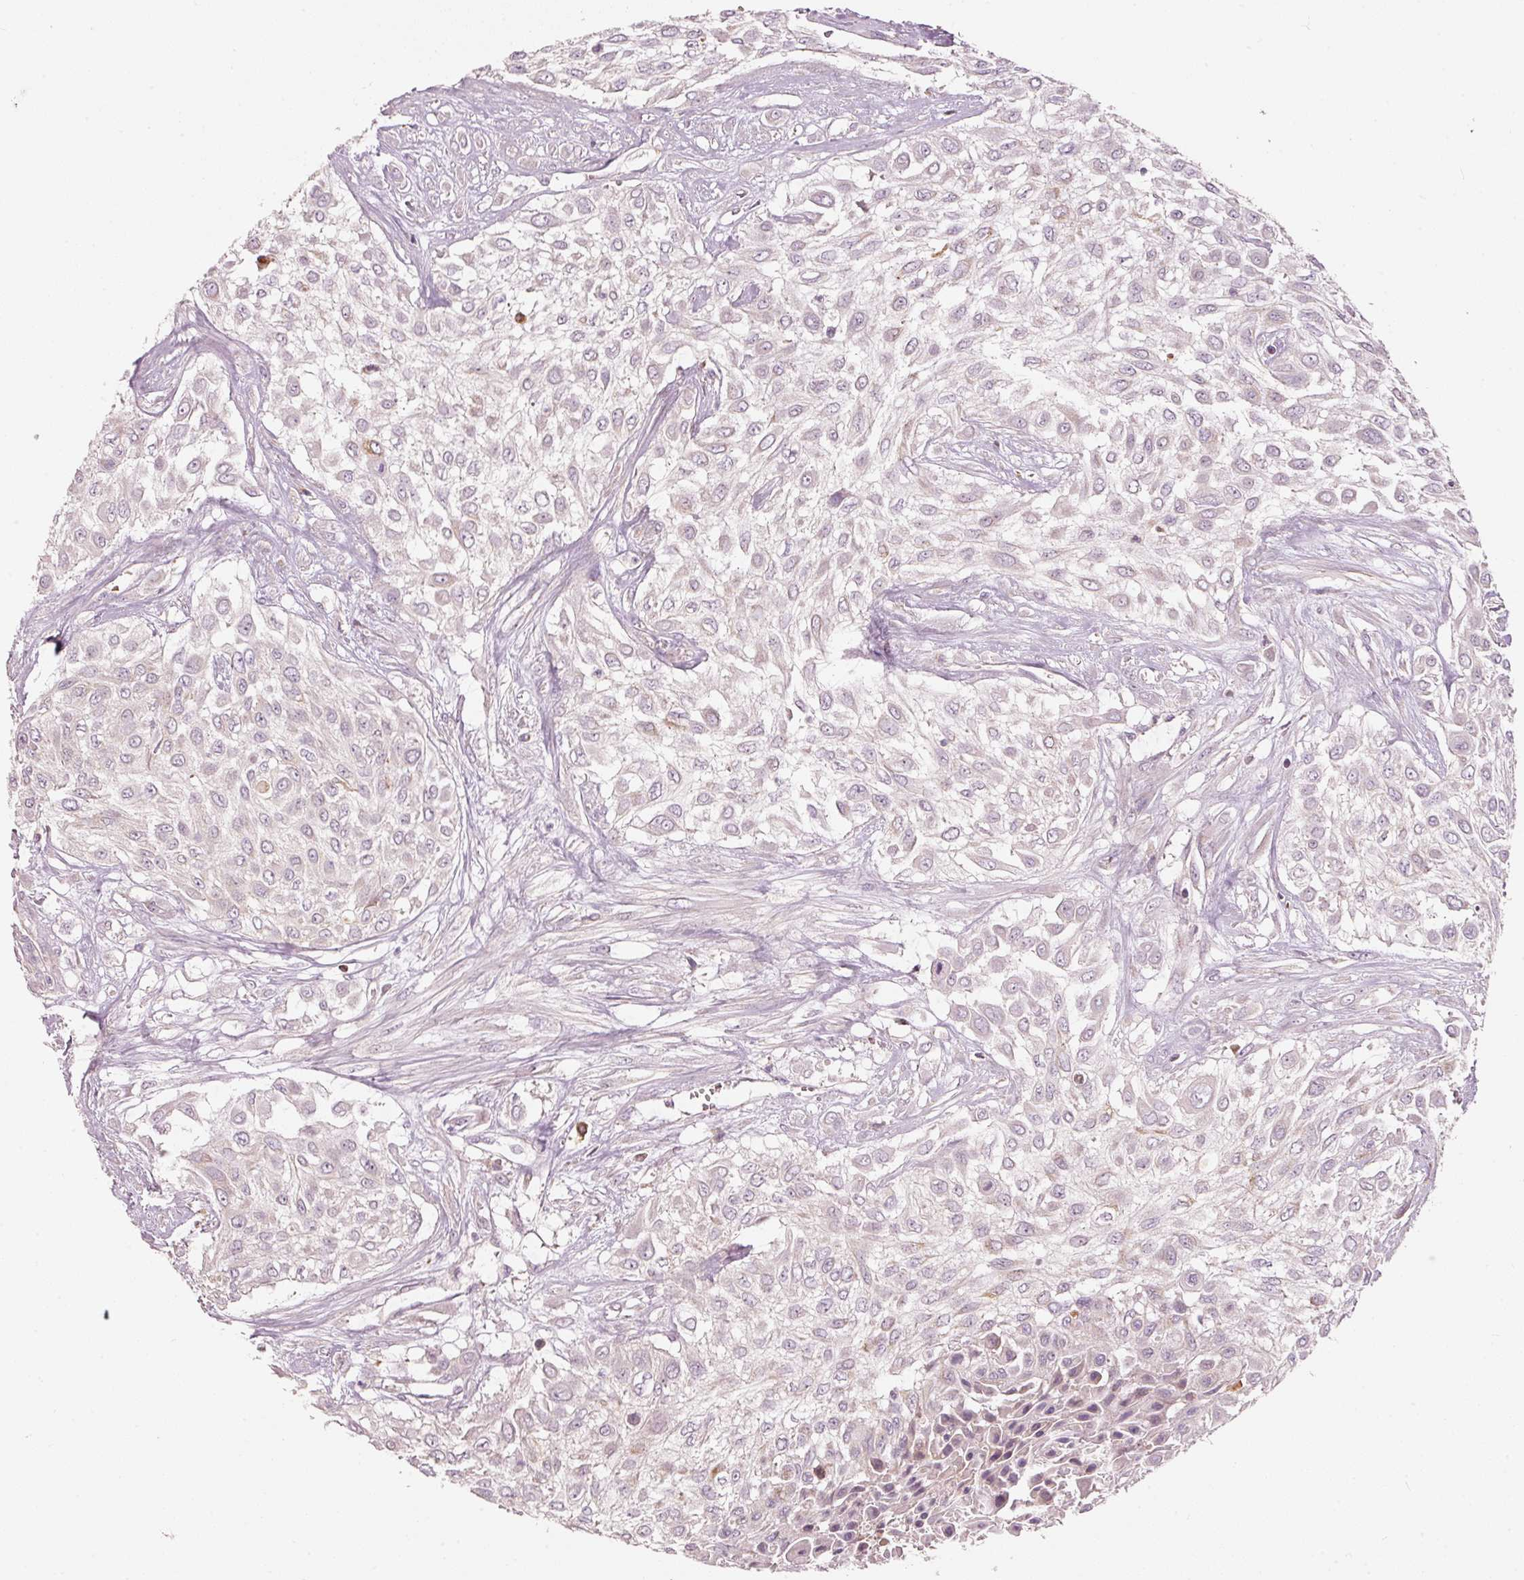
{"staining": {"intensity": "negative", "quantity": "none", "location": "none"}, "tissue": "urothelial cancer", "cell_type": "Tumor cells", "image_type": "cancer", "snomed": [{"axis": "morphology", "description": "Urothelial carcinoma, High grade"}, {"axis": "topography", "description": "Urinary bladder"}], "caption": "Immunohistochemistry (IHC) histopathology image of human urothelial carcinoma (high-grade) stained for a protein (brown), which demonstrates no positivity in tumor cells. (Stains: DAB immunohistochemistry with hematoxylin counter stain, Microscopy: brightfield microscopy at high magnification).", "gene": "KLHL21", "patient": {"sex": "male", "age": 57}}